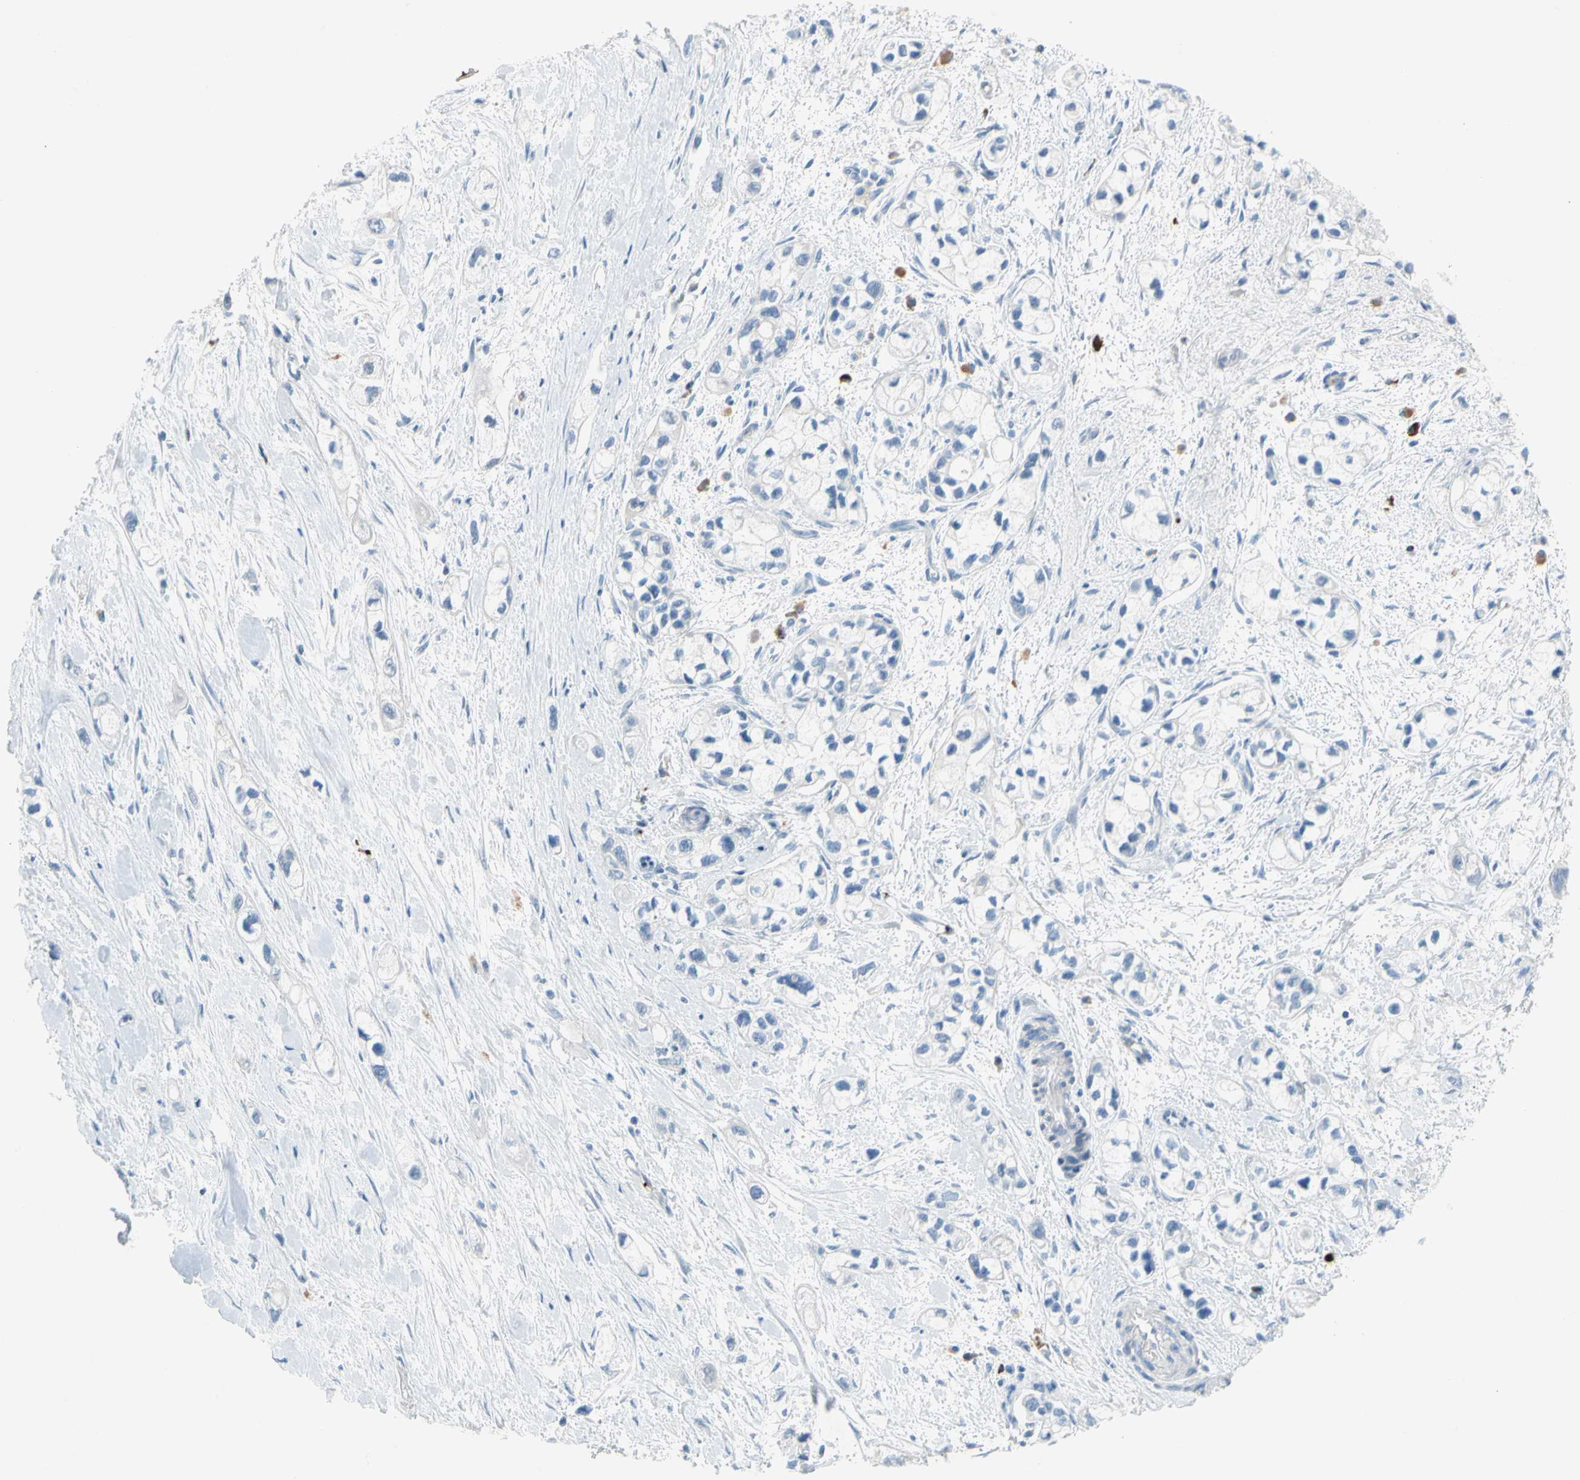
{"staining": {"intensity": "negative", "quantity": "none", "location": "none"}, "tissue": "pancreatic cancer", "cell_type": "Tumor cells", "image_type": "cancer", "snomed": [{"axis": "morphology", "description": "Adenocarcinoma, NOS"}, {"axis": "topography", "description": "Pancreas"}], "caption": "Immunohistochemical staining of human adenocarcinoma (pancreatic) exhibits no significant expression in tumor cells. The staining was performed using DAB to visualize the protein expression in brown, while the nuclei were stained in blue with hematoxylin (Magnification: 20x).", "gene": "PPBP", "patient": {"sex": "male", "age": 74}}